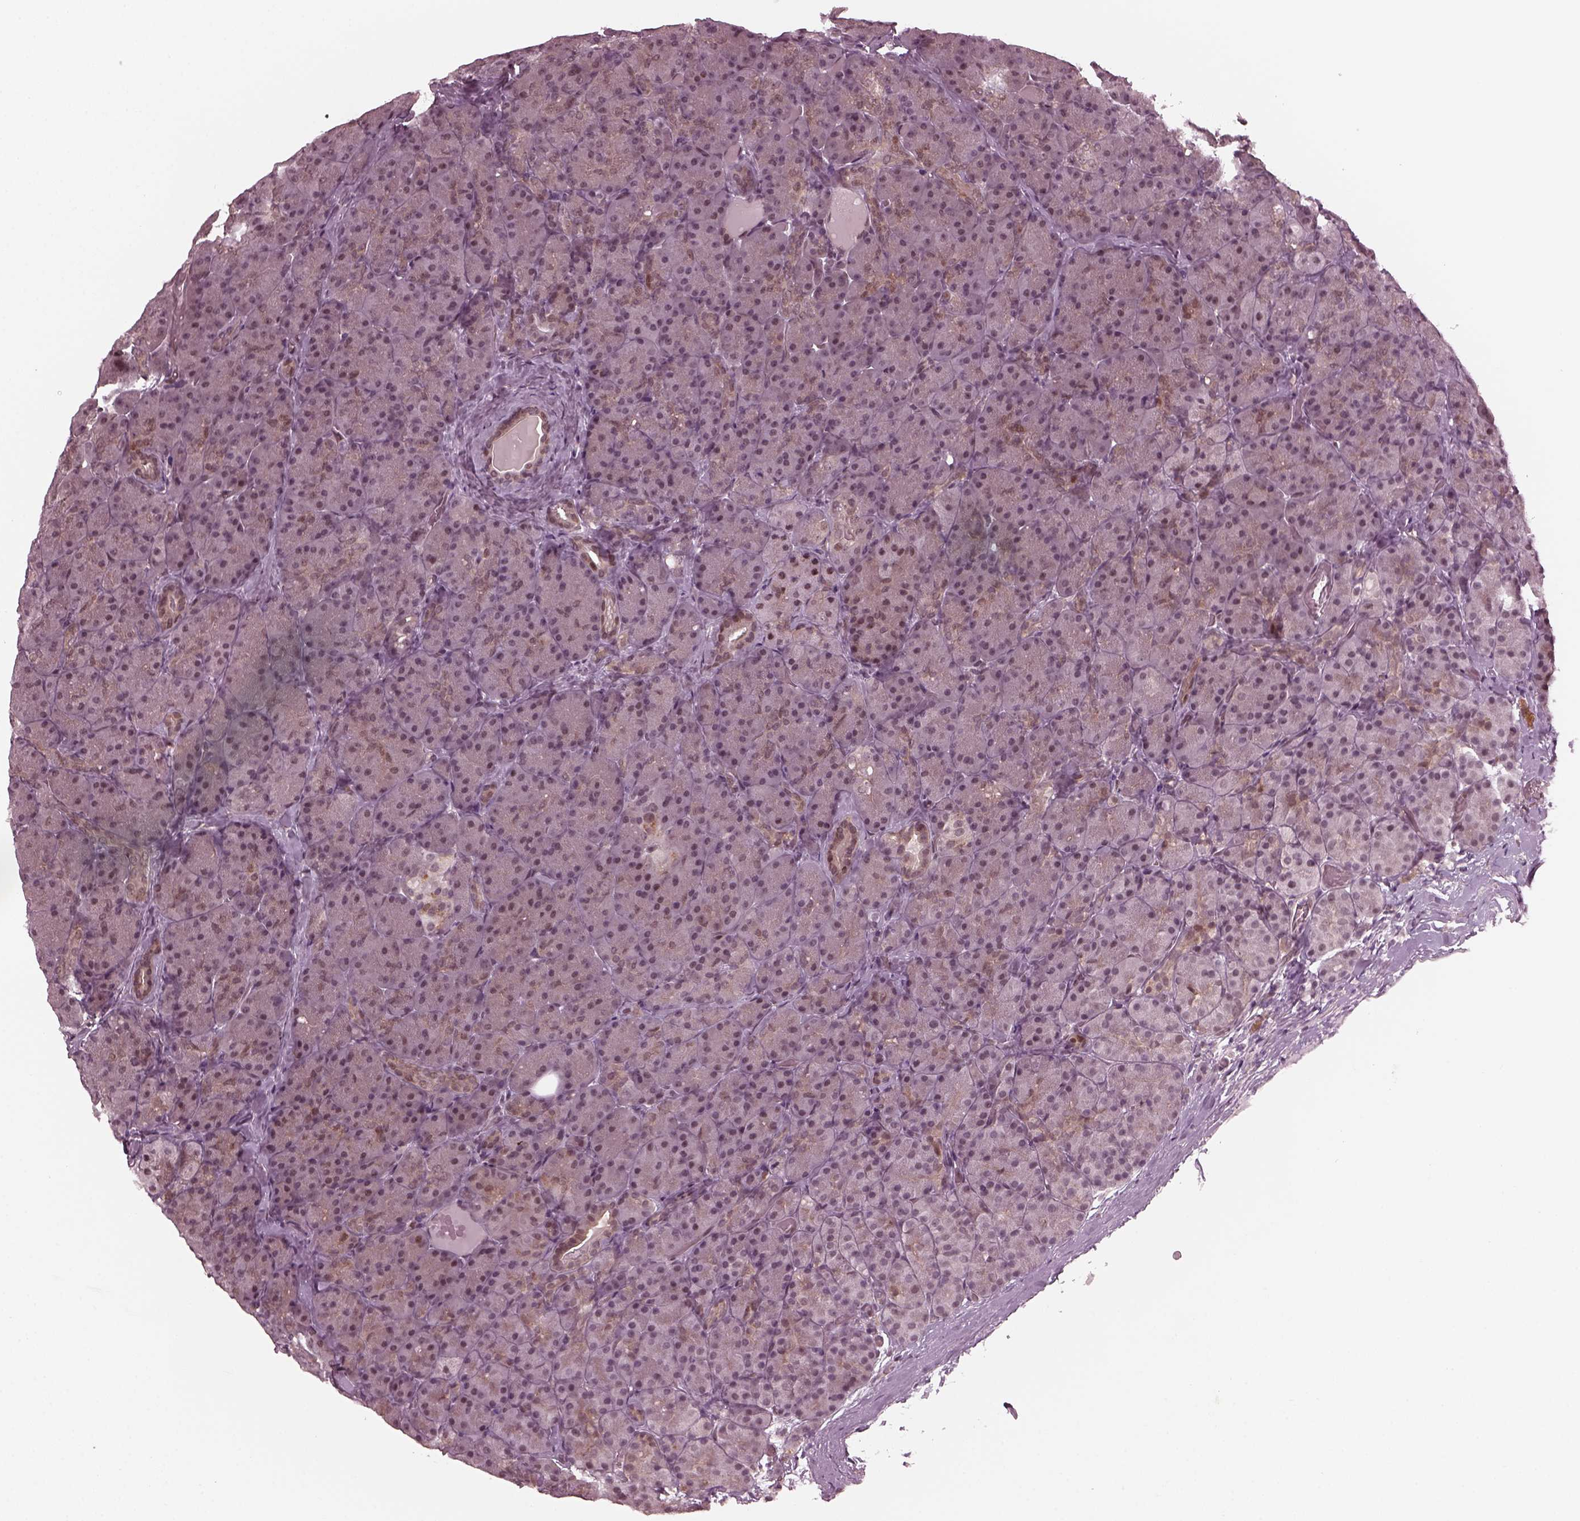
{"staining": {"intensity": "negative", "quantity": "none", "location": "none"}, "tissue": "pancreas", "cell_type": "Exocrine glandular cells", "image_type": "normal", "snomed": [{"axis": "morphology", "description": "Normal tissue, NOS"}, {"axis": "topography", "description": "Pancreas"}], "caption": "High power microscopy photomicrograph of an IHC photomicrograph of normal pancreas, revealing no significant expression in exocrine glandular cells. The staining is performed using DAB brown chromogen with nuclei counter-stained in using hematoxylin.", "gene": "TRIB3", "patient": {"sex": "male", "age": 57}}